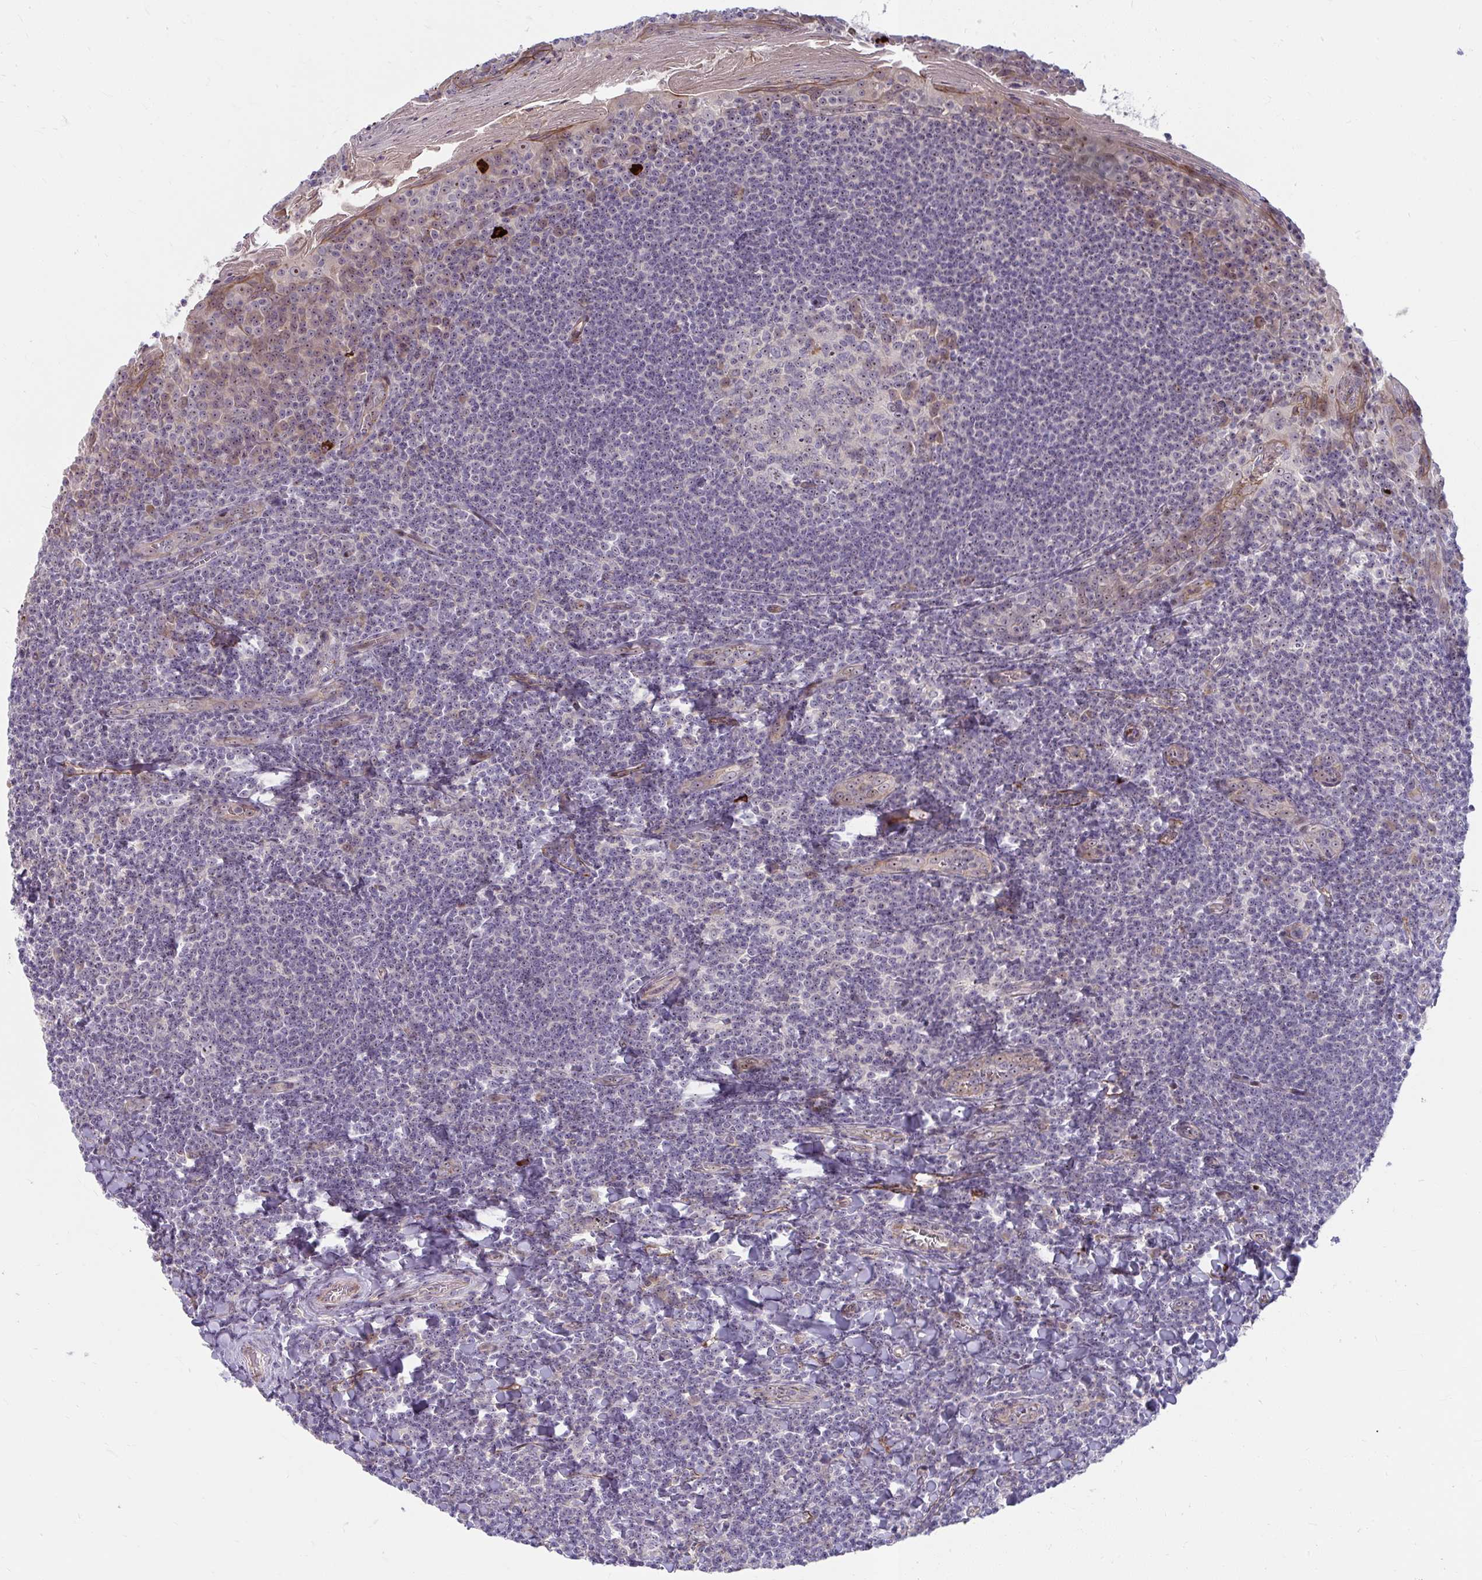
{"staining": {"intensity": "weak", "quantity": "<25%", "location": "cytoplasmic/membranous,nuclear"}, "tissue": "tonsil", "cell_type": "Germinal center cells", "image_type": "normal", "snomed": [{"axis": "morphology", "description": "Normal tissue, NOS"}, {"axis": "topography", "description": "Tonsil"}], "caption": "DAB immunohistochemical staining of unremarkable human tonsil exhibits no significant expression in germinal center cells.", "gene": "MUS81", "patient": {"sex": "male", "age": 27}}